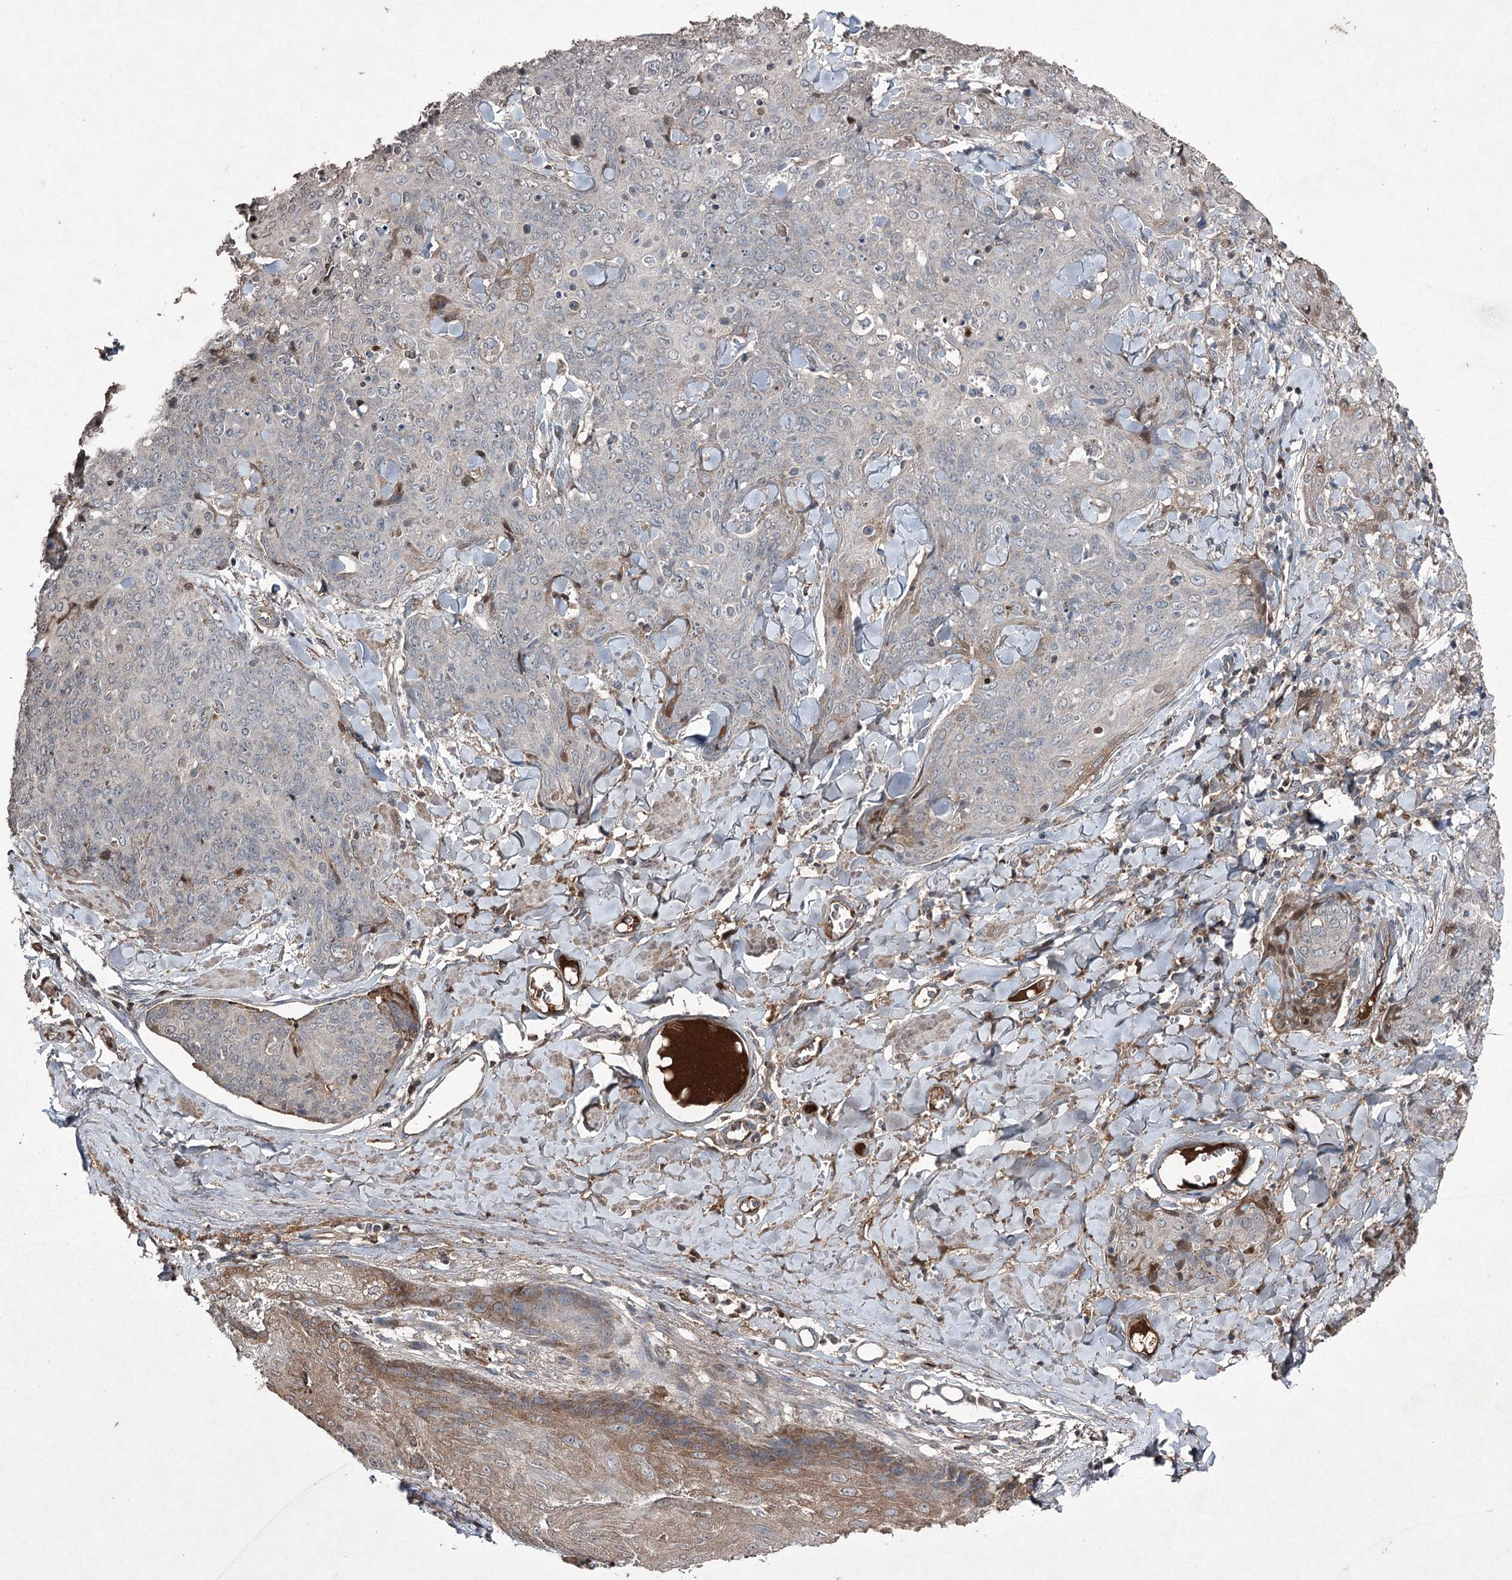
{"staining": {"intensity": "moderate", "quantity": "<25%", "location": "cytoplasmic/membranous"}, "tissue": "skin cancer", "cell_type": "Tumor cells", "image_type": "cancer", "snomed": [{"axis": "morphology", "description": "Squamous cell carcinoma, NOS"}, {"axis": "topography", "description": "Skin"}, {"axis": "topography", "description": "Vulva"}], "caption": "Skin cancer (squamous cell carcinoma) was stained to show a protein in brown. There is low levels of moderate cytoplasmic/membranous expression in approximately <25% of tumor cells.", "gene": "PGLYRP2", "patient": {"sex": "female", "age": 85}}